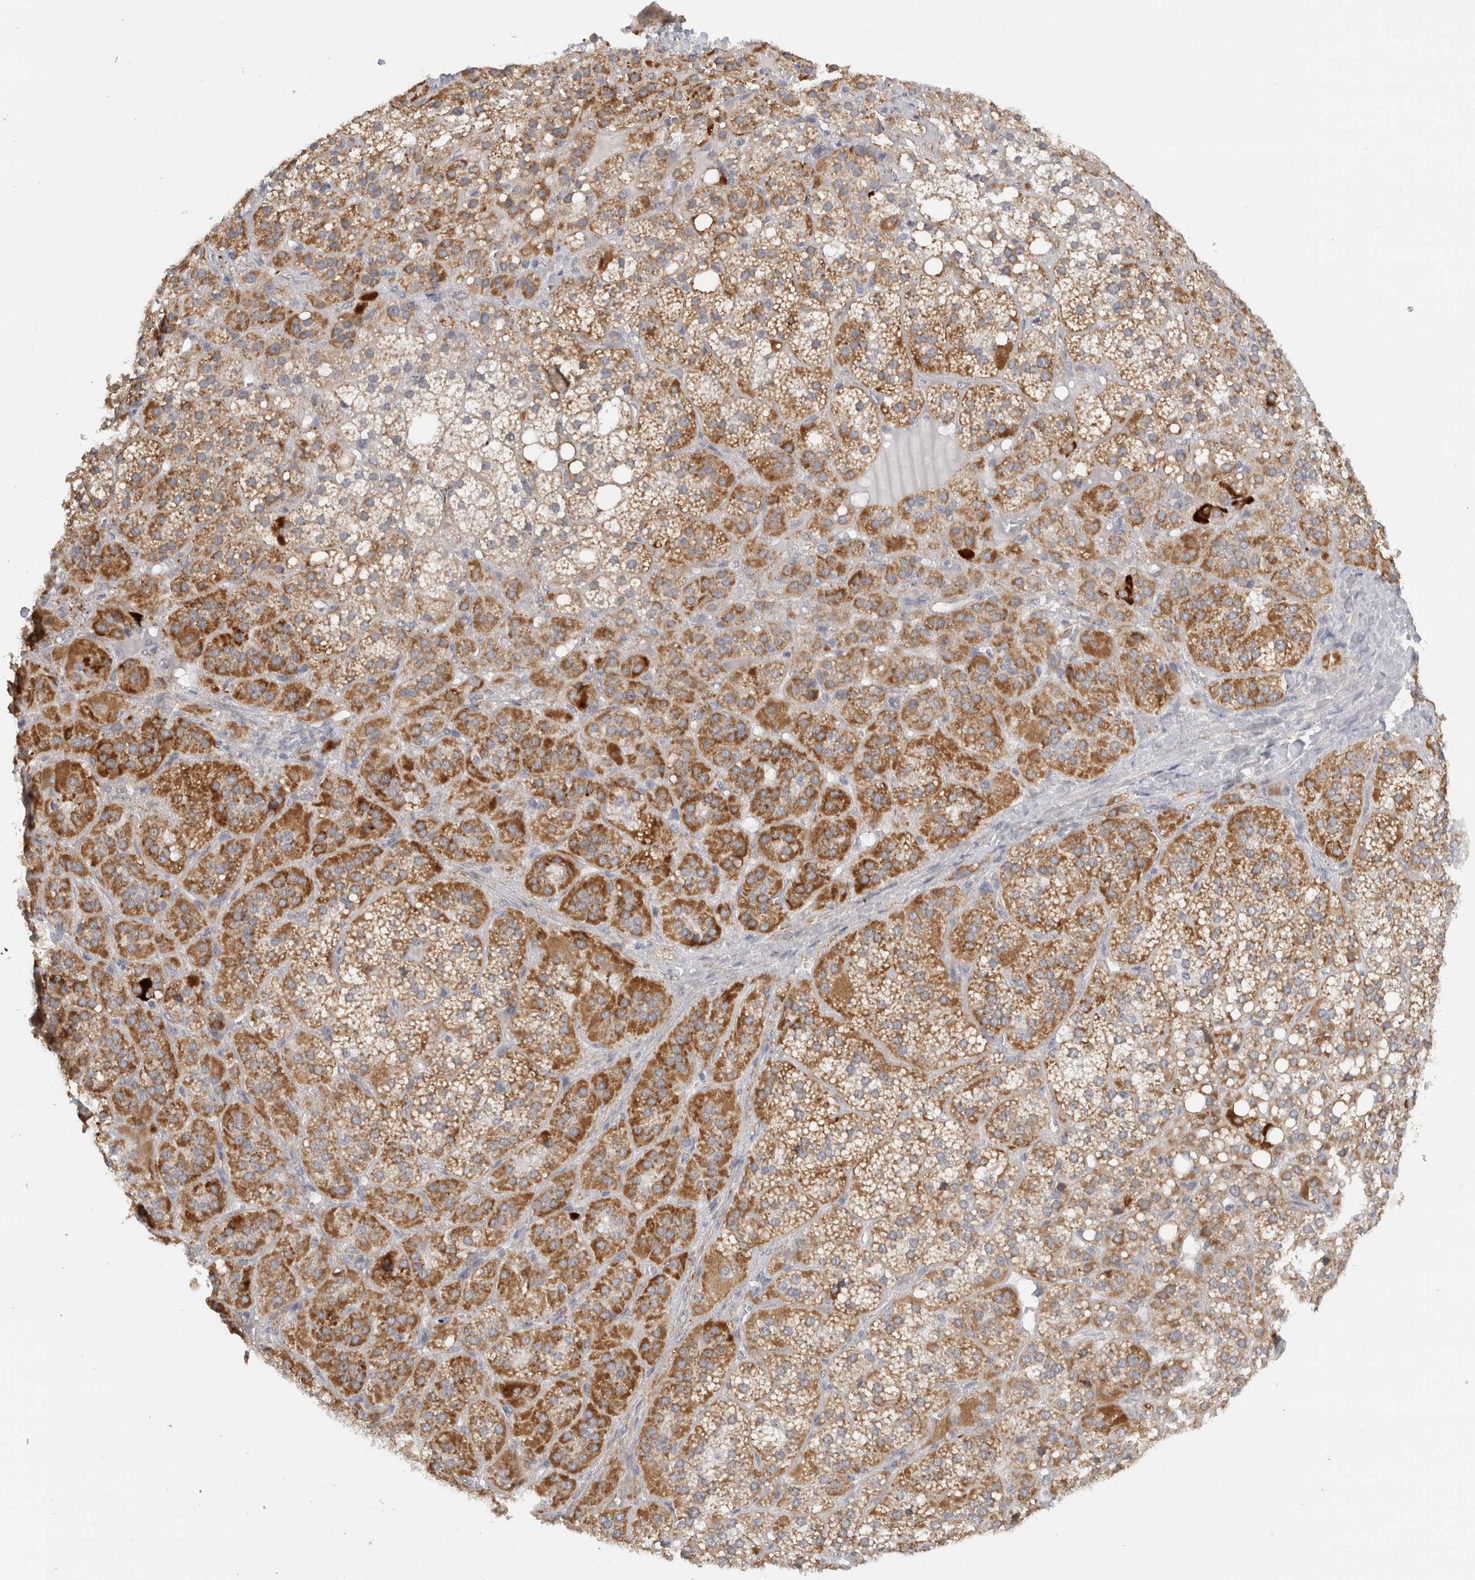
{"staining": {"intensity": "moderate", "quantity": "25%-75%", "location": "cytoplasmic/membranous"}, "tissue": "adrenal gland", "cell_type": "Glandular cells", "image_type": "normal", "snomed": [{"axis": "morphology", "description": "Normal tissue, NOS"}, {"axis": "topography", "description": "Adrenal gland"}], "caption": "Immunohistochemistry (IHC) of normal human adrenal gland demonstrates medium levels of moderate cytoplasmic/membranous expression in about 25%-75% of glandular cells. Nuclei are stained in blue.", "gene": "DYRK2", "patient": {"sex": "female", "age": 59}}